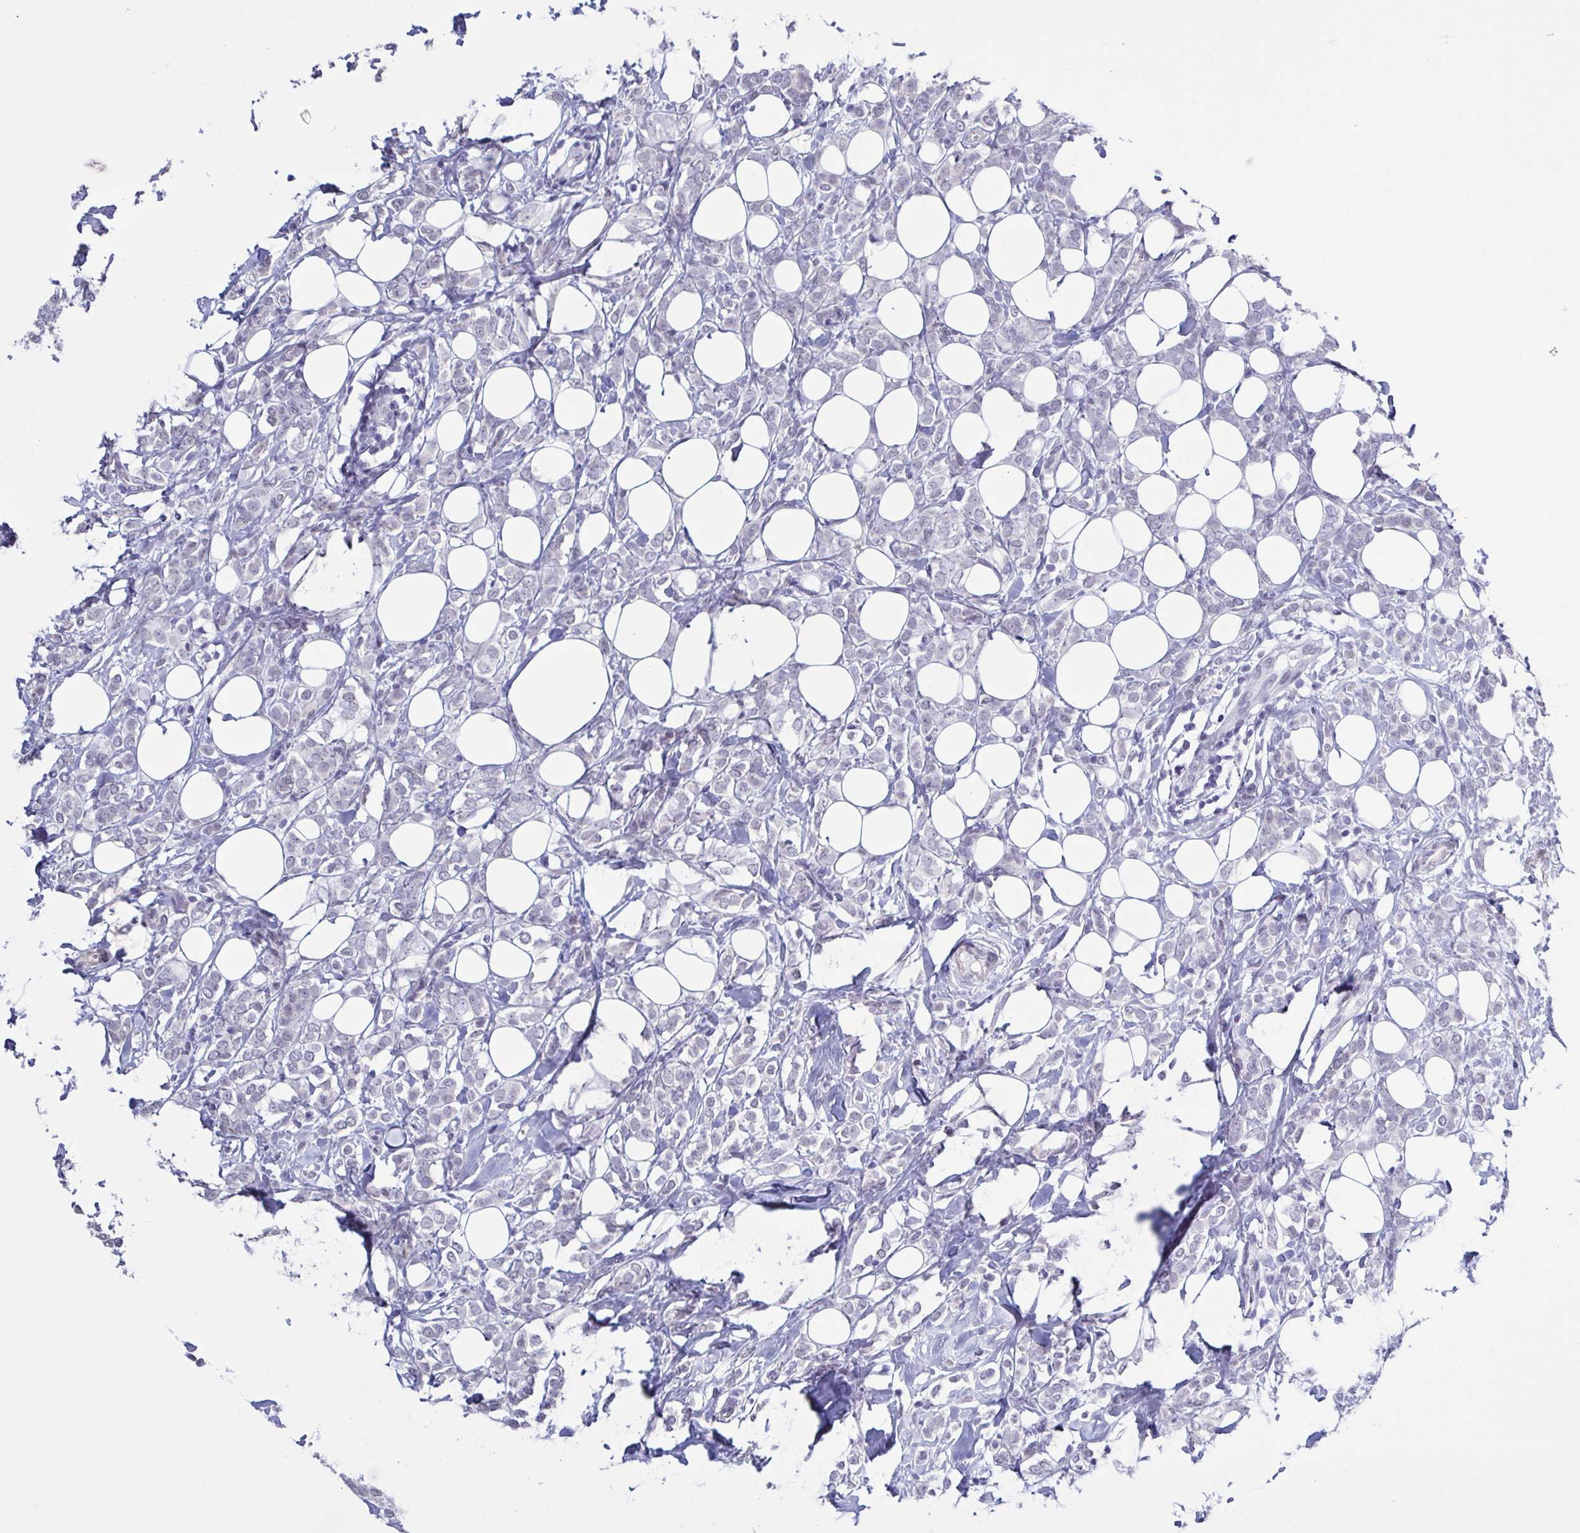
{"staining": {"intensity": "negative", "quantity": "none", "location": "none"}, "tissue": "breast cancer", "cell_type": "Tumor cells", "image_type": "cancer", "snomed": [{"axis": "morphology", "description": "Lobular carcinoma"}, {"axis": "topography", "description": "Breast"}], "caption": "There is no significant staining in tumor cells of breast cancer (lobular carcinoma).", "gene": "TMEM92", "patient": {"sex": "female", "age": 49}}